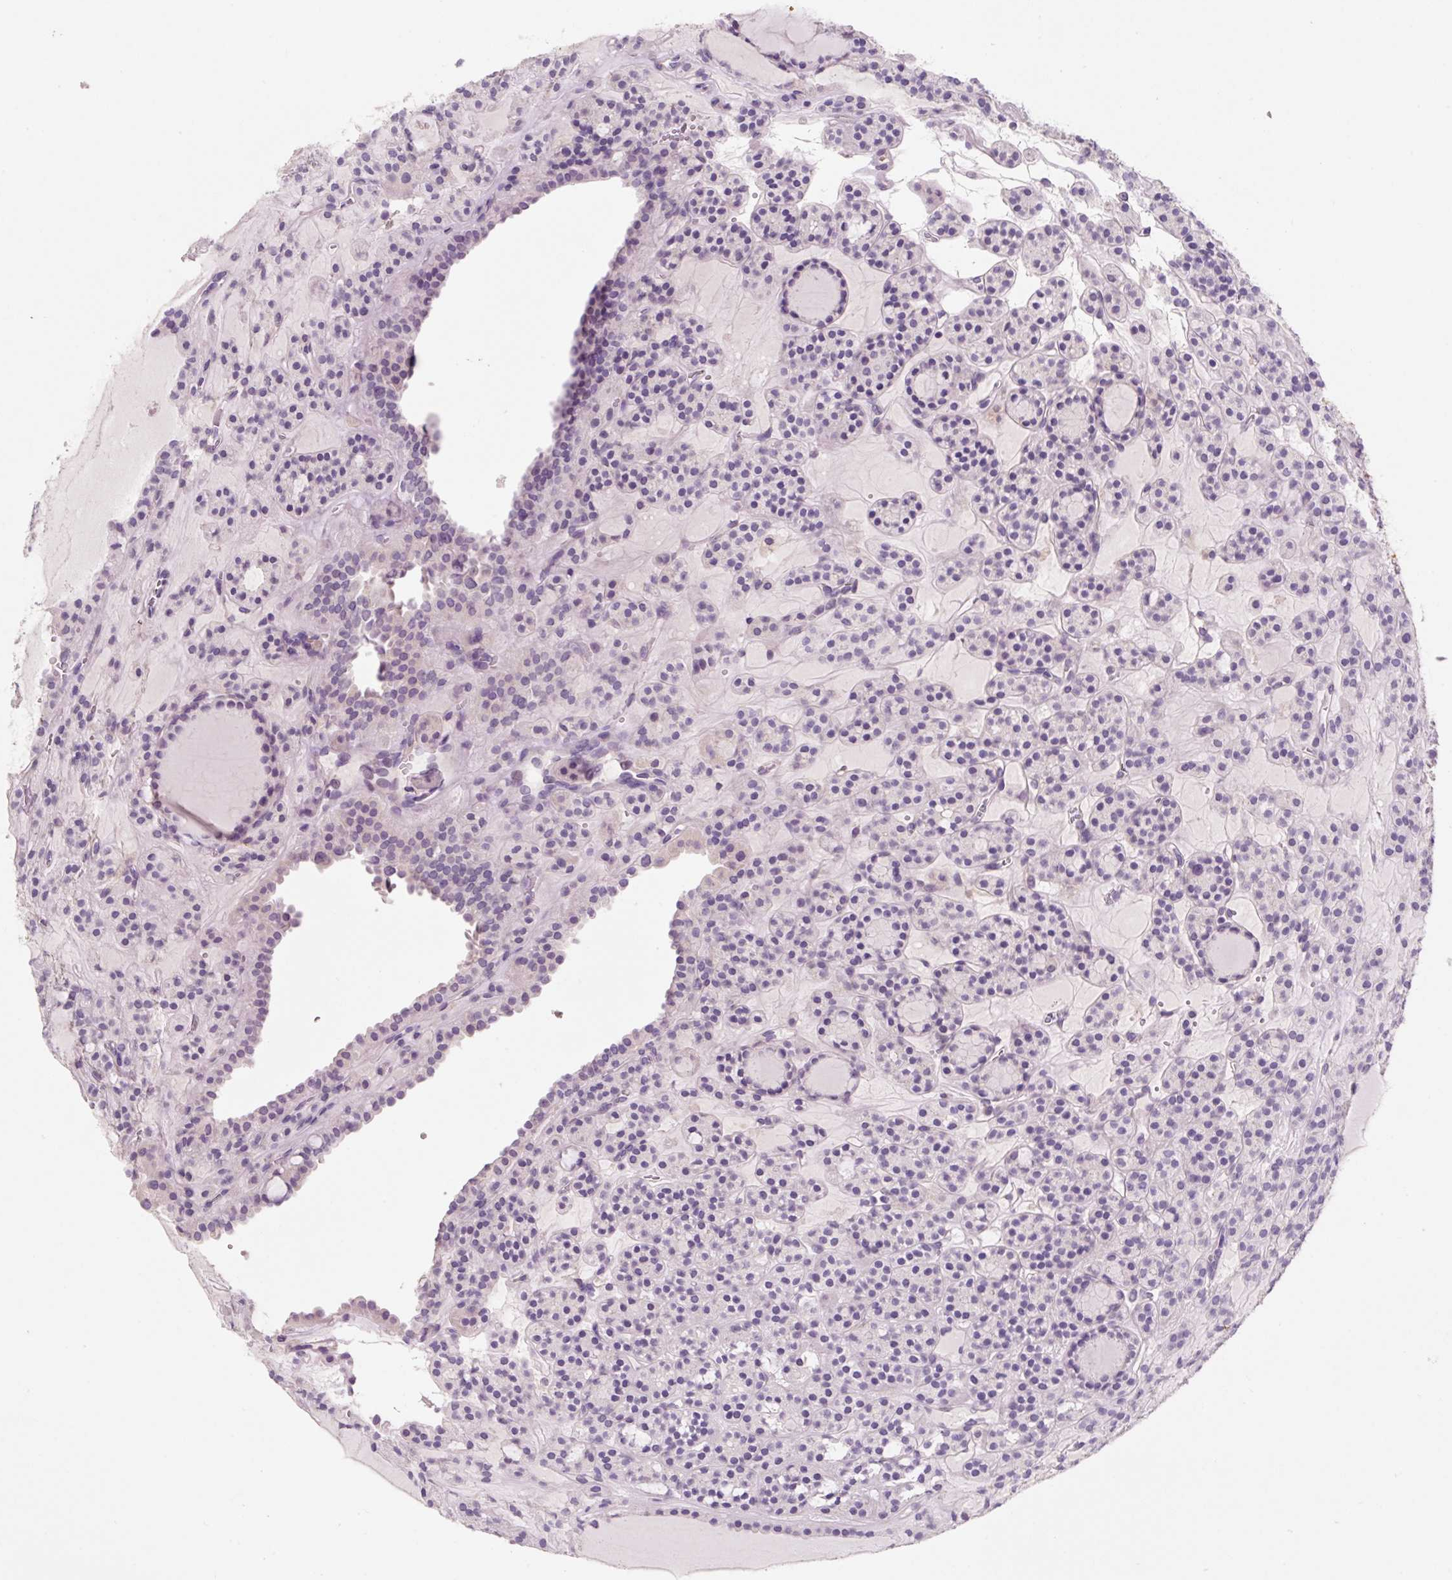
{"staining": {"intensity": "negative", "quantity": "none", "location": "none"}, "tissue": "thyroid cancer", "cell_type": "Tumor cells", "image_type": "cancer", "snomed": [{"axis": "morphology", "description": "Follicular adenoma carcinoma, NOS"}, {"axis": "topography", "description": "Thyroid gland"}], "caption": "A photomicrograph of thyroid cancer (follicular adenoma carcinoma) stained for a protein shows no brown staining in tumor cells.", "gene": "SYP", "patient": {"sex": "female", "age": 63}}